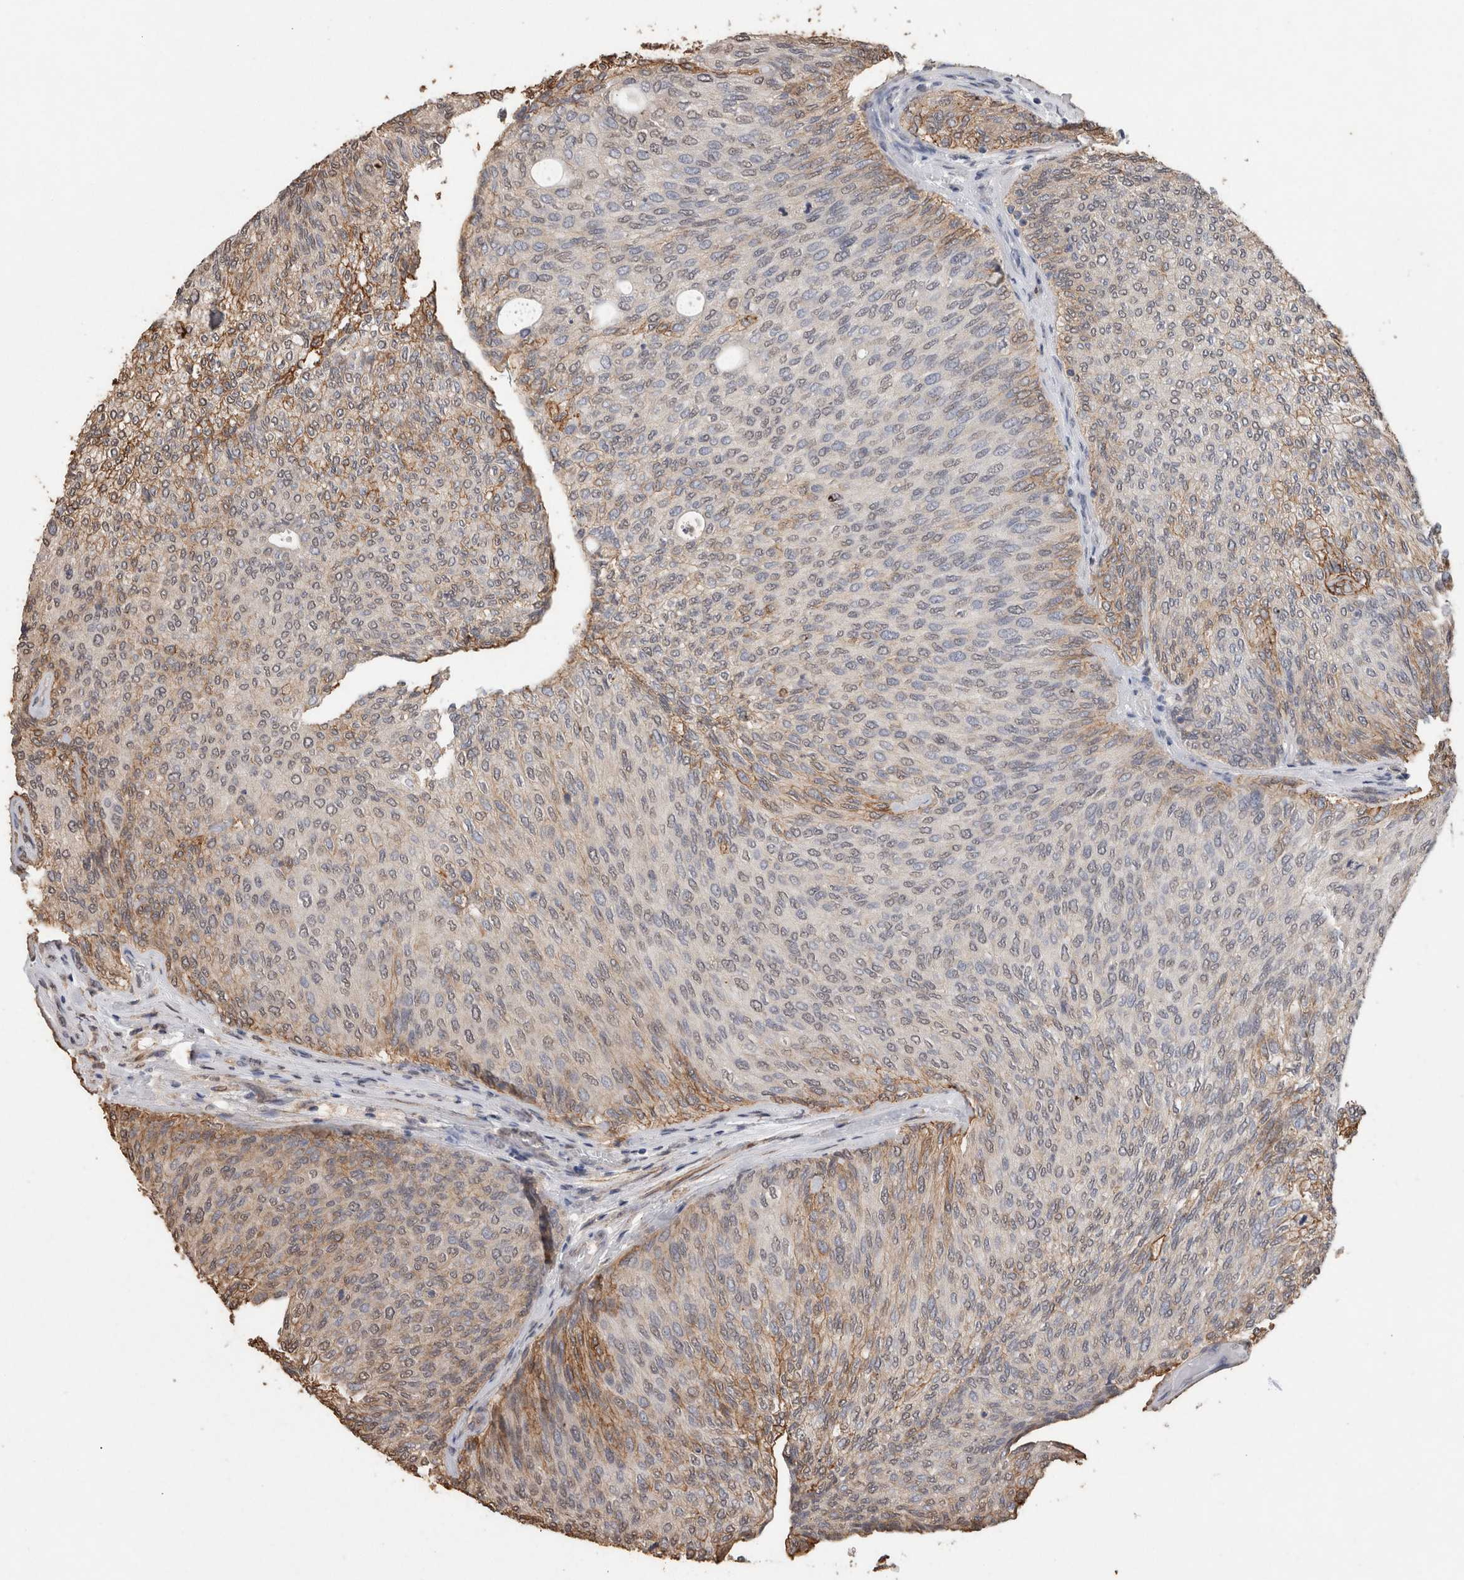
{"staining": {"intensity": "moderate", "quantity": "<25%", "location": "cytoplasmic/membranous"}, "tissue": "urothelial cancer", "cell_type": "Tumor cells", "image_type": "cancer", "snomed": [{"axis": "morphology", "description": "Urothelial carcinoma, Low grade"}, {"axis": "topography", "description": "Urinary bladder"}], "caption": "DAB (3,3'-diaminobenzidine) immunohistochemical staining of urothelial cancer shows moderate cytoplasmic/membranous protein staining in approximately <25% of tumor cells. (Brightfield microscopy of DAB IHC at high magnification).", "gene": "S100A10", "patient": {"sex": "female", "age": 79}}